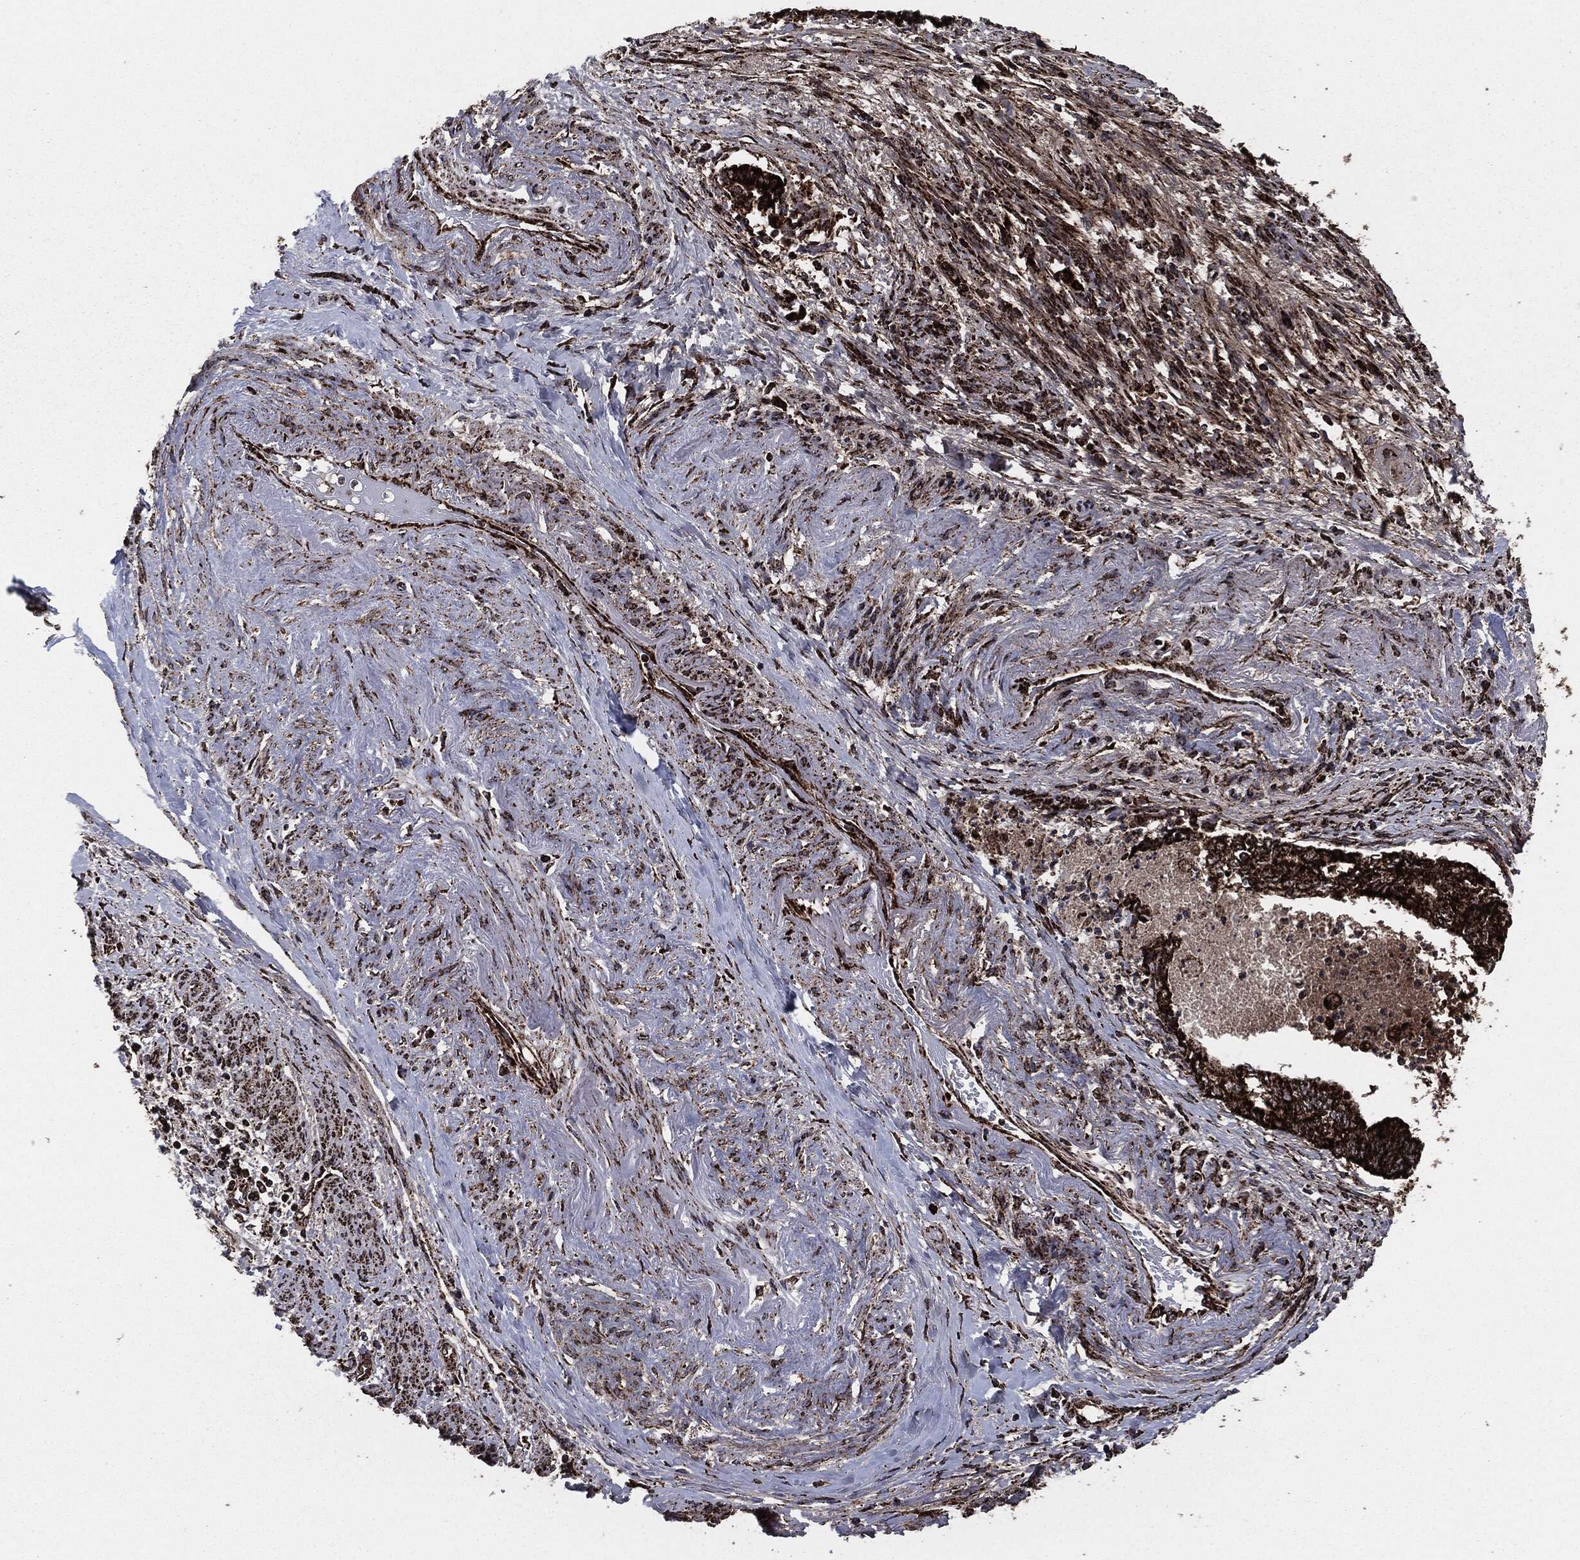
{"staining": {"intensity": "strong", "quantity": ">75%", "location": "cytoplasmic/membranous"}, "tissue": "endometrial cancer", "cell_type": "Tumor cells", "image_type": "cancer", "snomed": [{"axis": "morphology", "description": "Adenocarcinoma, NOS"}, {"axis": "topography", "description": "Endometrium"}], "caption": "A brown stain labels strong cytoplasmic/membranous positivity of a protein in human endometrial cancer (adenocarcinoma) tumor cells.", "gene": "FH", "patient": {"sex": "female", "age": 65}}